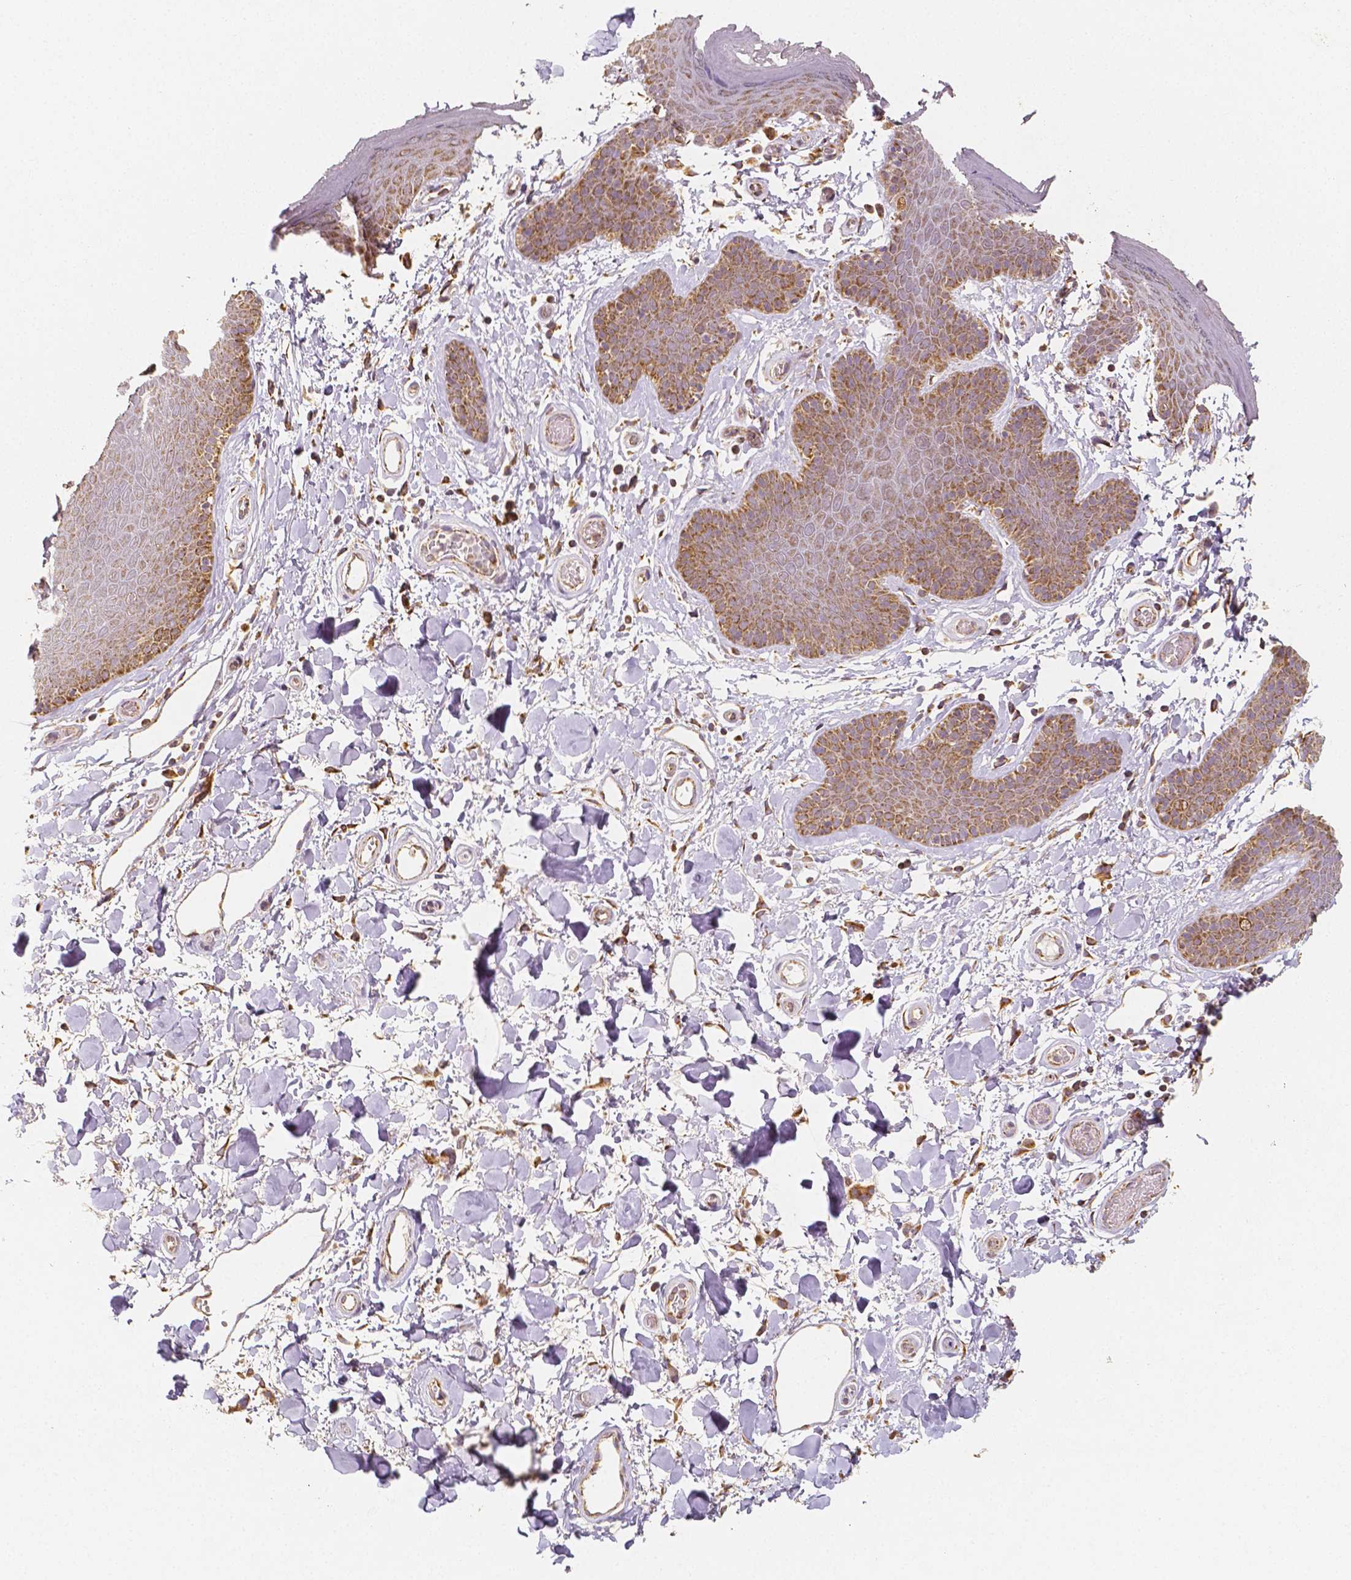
{"staining": {"intensity": "moderate", "quantity": ">75%", "location": "cytoplasmic/membranous"}, "tissue": "skin", "cell_type": "Epidermal cells", "image_type": "normal", "snomed": [{"axis": "morphology", "description": "Normal tissue, NOS"}, {"axis": "topography", "description": "Anal"}], "caption": "Immunohistochemical staining of unremarkable skin displays moderate cytoplasmic/membranous protein staining in approximately >75% of epidermal cells. The protein is shown in brown color, while the nuclei are stained blue.", "gene": "PGAM5", "patient": {"sex": "male", "age": 53}}